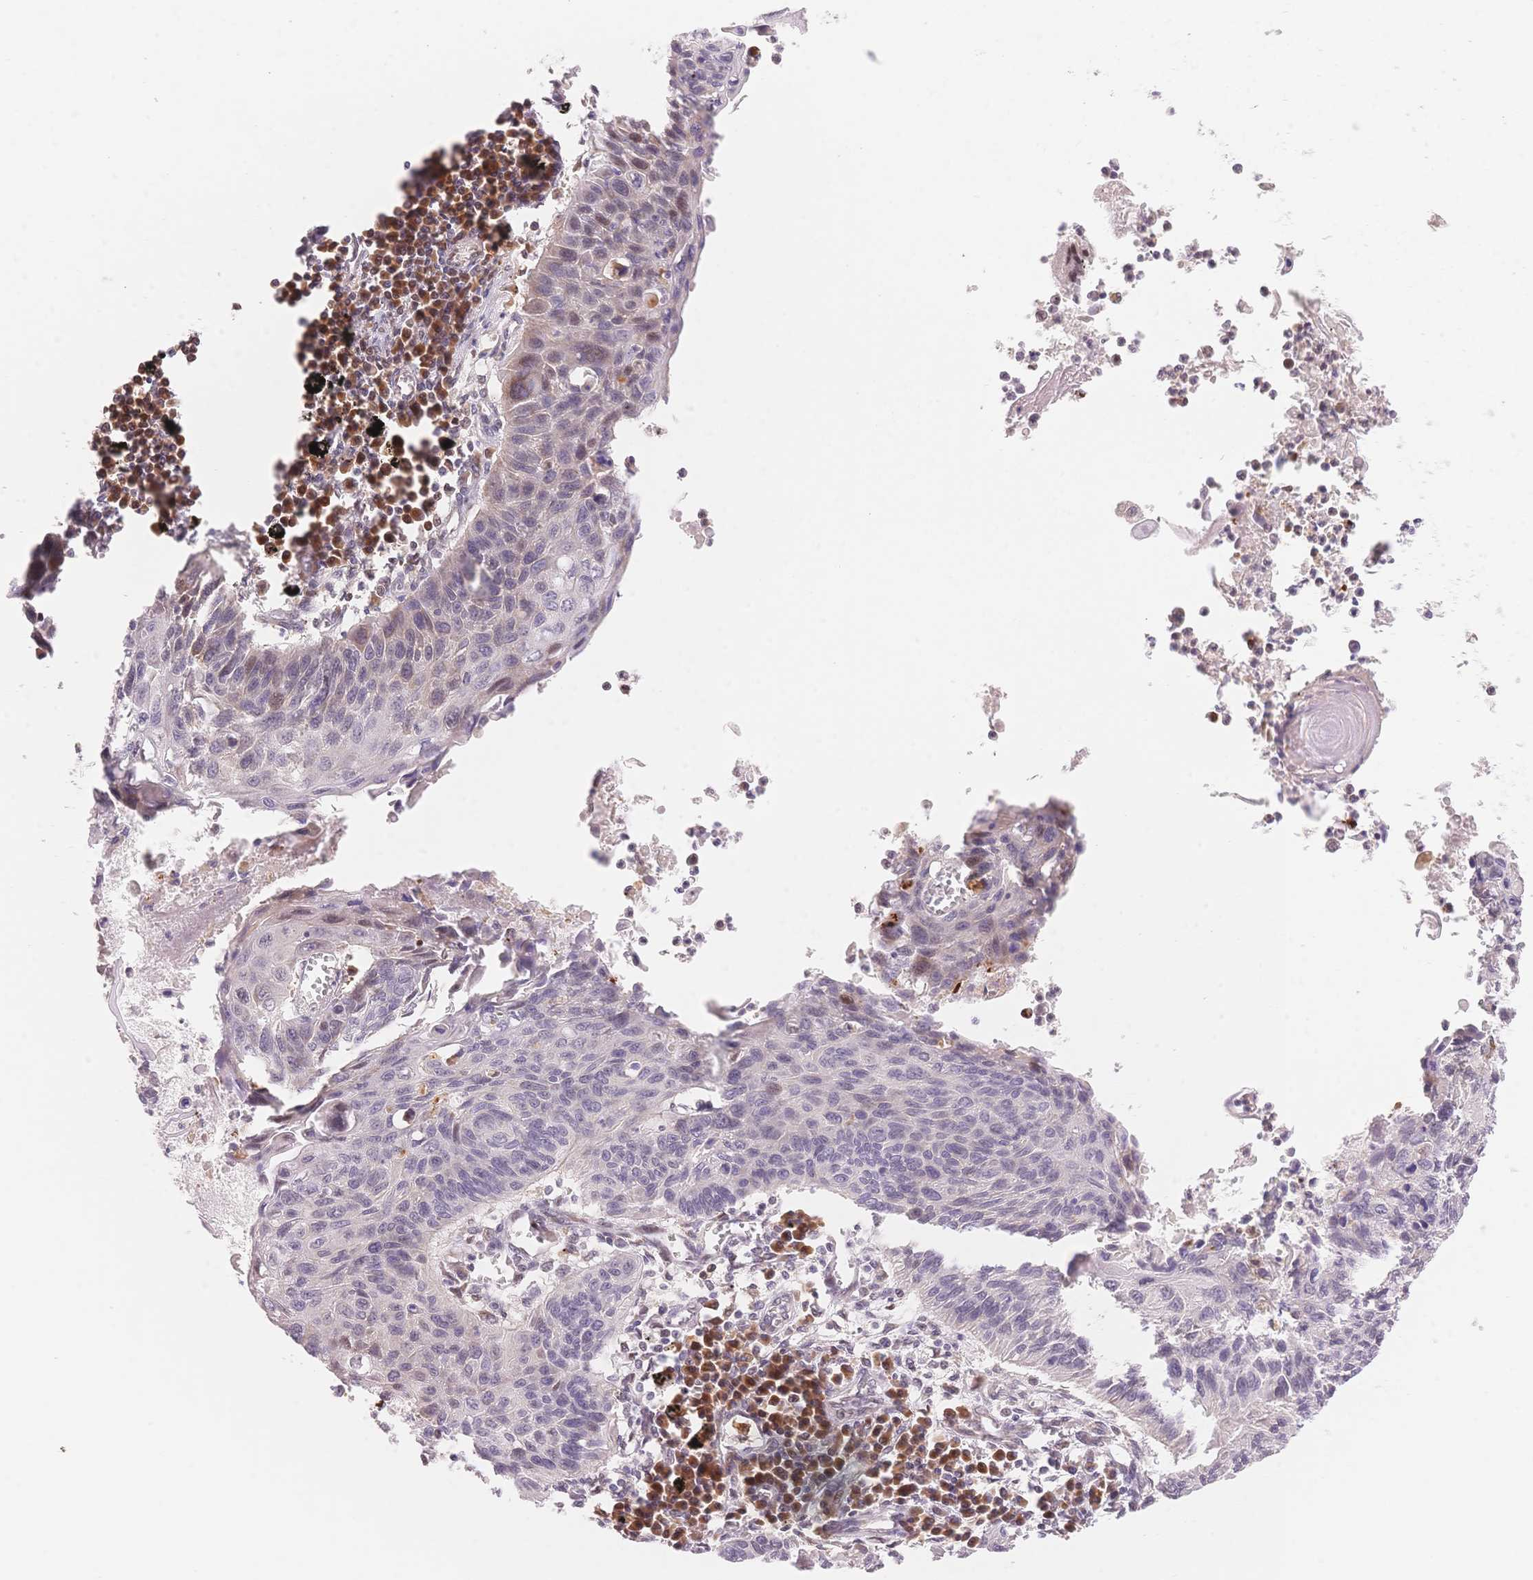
{"staining": {"intensity": "weak", "quantity": "<25%", "location": "nuclear"}, "tissue": "lung cancer", "cell_type": "Tumor cells", "image_type": "cancer", "snomed": [{"axis": "morphology", "description": "Squamous cell carcinoma, NOS"}, {"axis": "topography", "description": "Lung"}], "caption": "Image shows no protein expression in tumor cells of lung cancer tissue.", "gene": "STK39", "patient": {"sex": "male", "age": 78}}